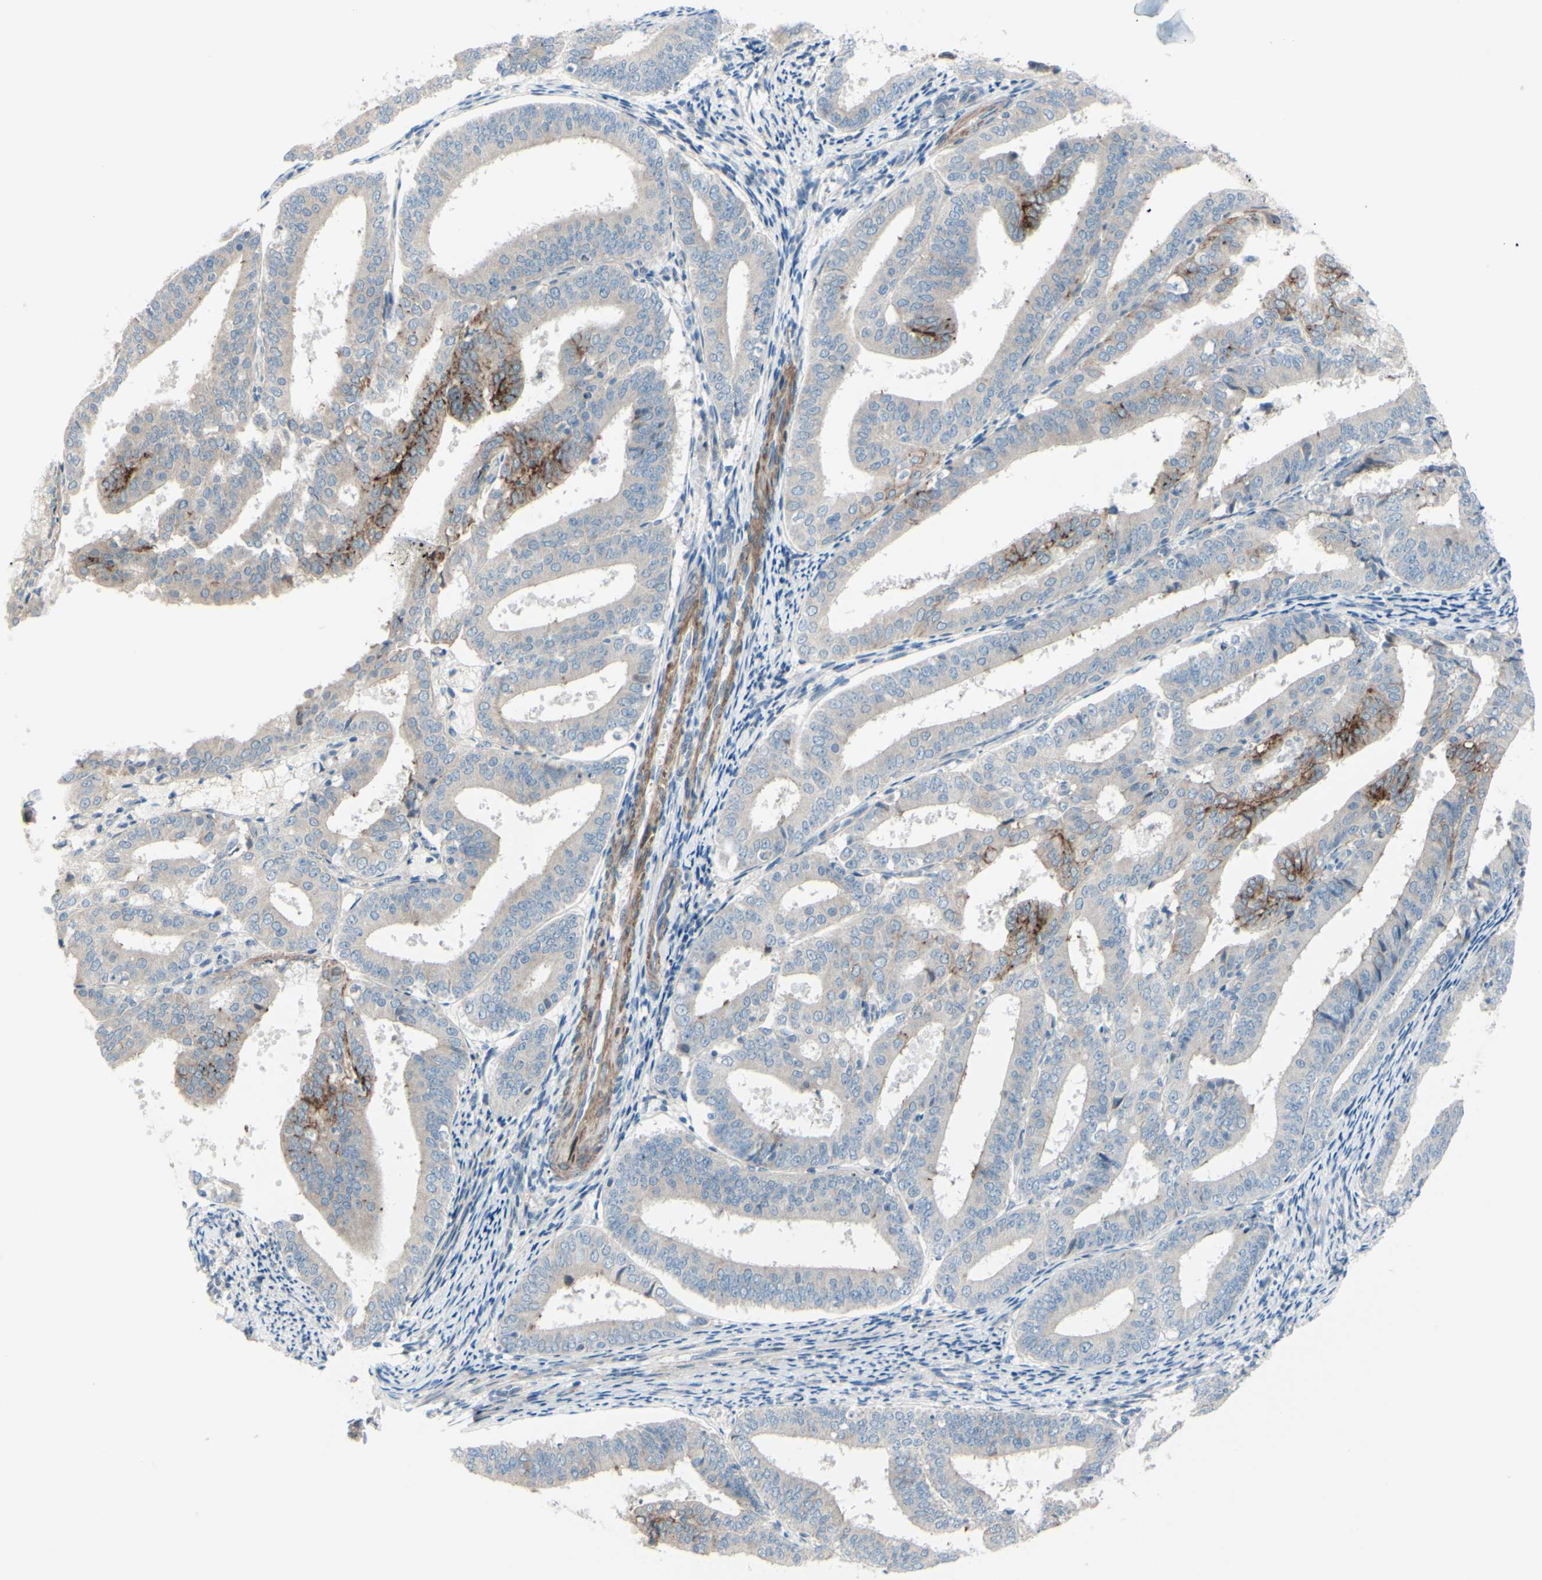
{"staining": {"intensity": "strong", "quantity": "<25%", "location": "cytoplasmic/membranous"}, "tissue": "endometrial cancer", "cell_type": "Tumor cells", "image_type": "cancer", "snomed": [{"axis": "morphology", "description": "Adenocarcinoma, NOS"}, {"axis": "topography", "description": "Endometrium"}], "caption": "Adenocarcinoma (endometrial) stained for a protein (brown) demonstrates strong cytoplasmic/membranous positive expression in about <25% of tumor cells.", "gene": "LRRK1", "patient": {"sex": "female", "age": 63}}